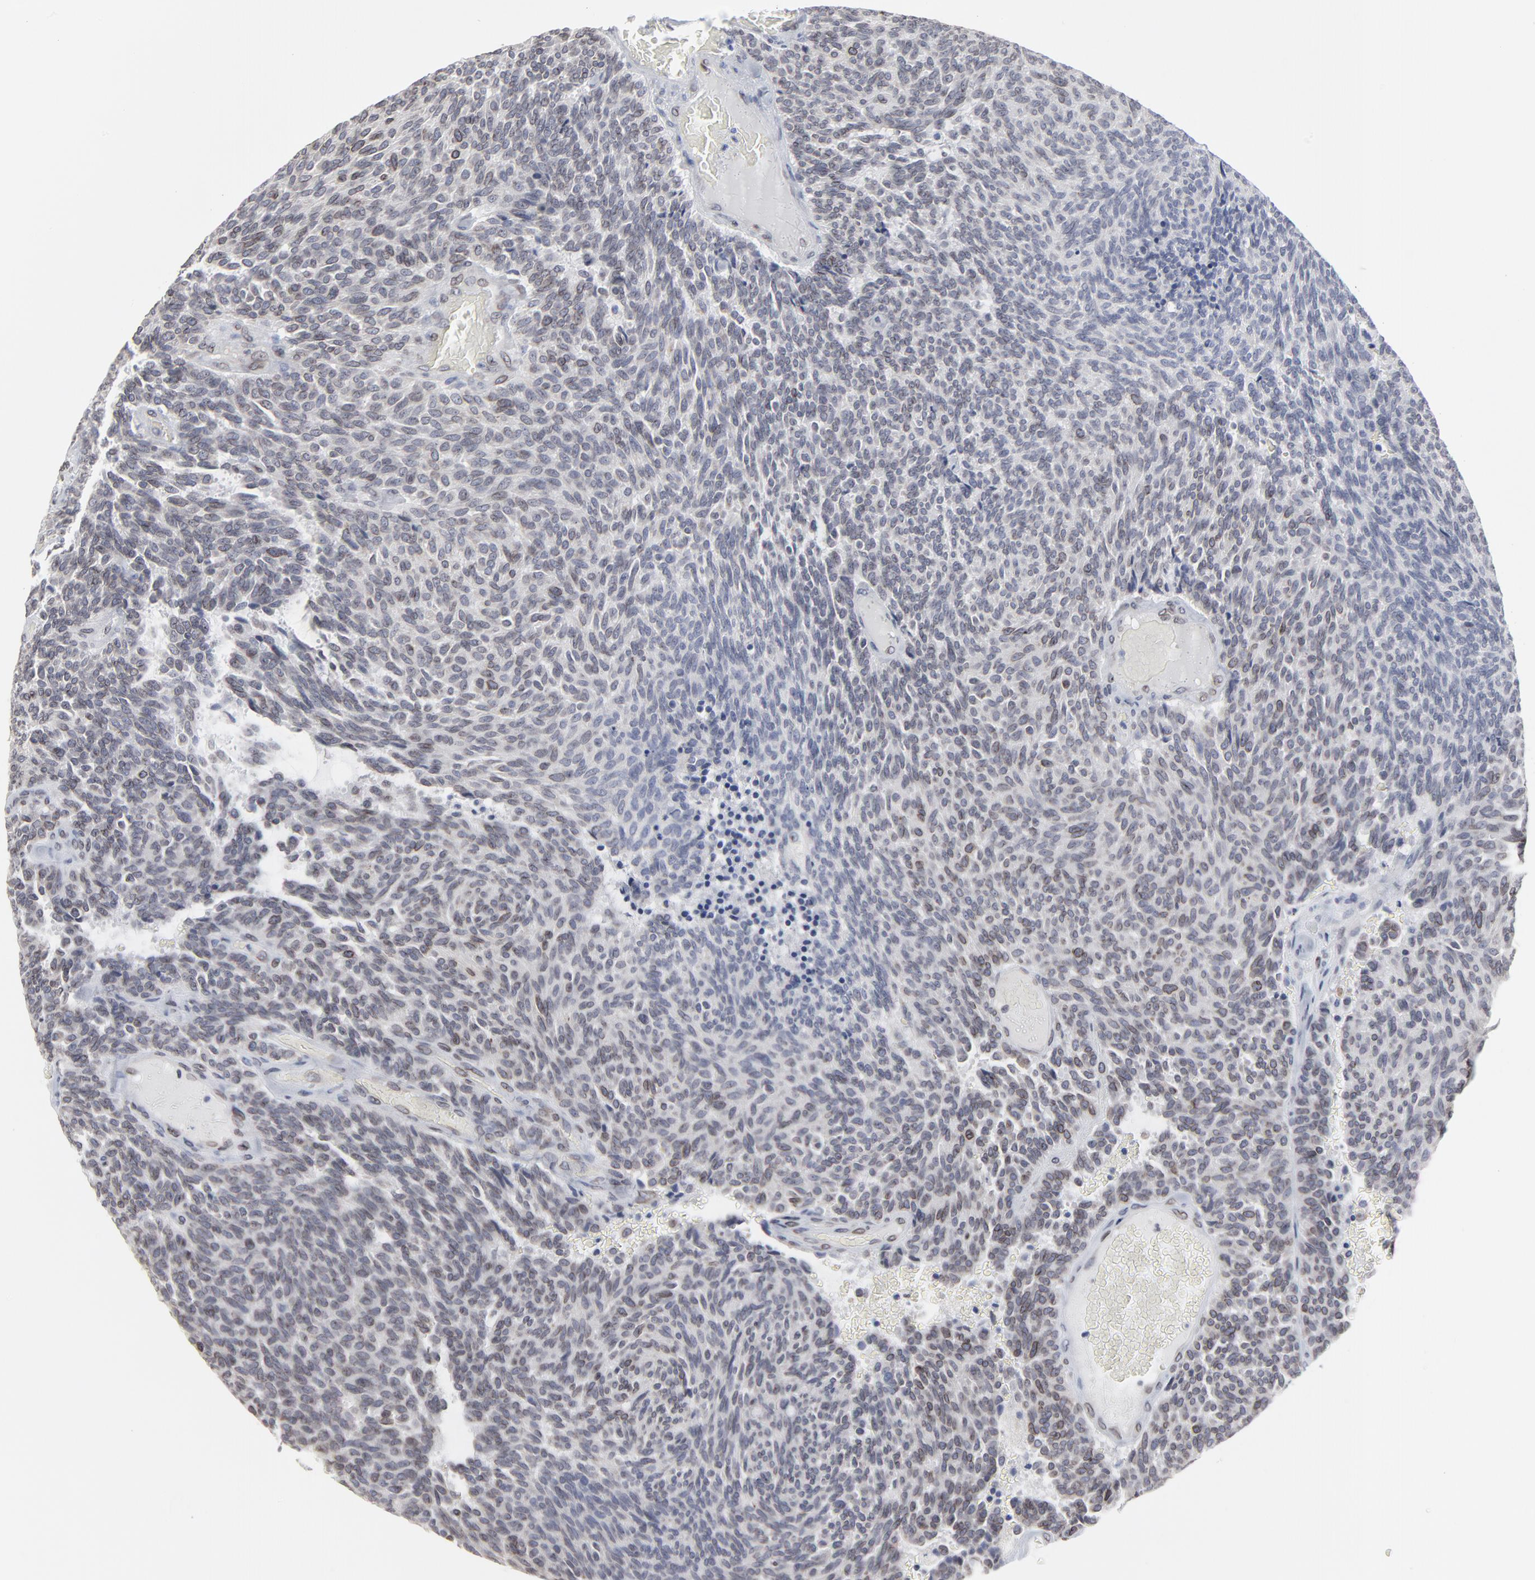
{"staining": {"intensity": "weak", "quantity": "25%-75%", "location": "cytoplasmic/membranous,nuclear"}, "tissue": "carcinoid", "cell_type": "Tumor cells", "image_type": "cancer", "snomed": [{"axis": "morphology", "description": "Carcinoid, malignant, NOS"}, {"axis": "topography", "description": "Pancreas"}], "caption": "Carcinoid (malignant) stained for a protein reveals weak cytoplasmic/membranous and nuclear positivity in tumor cells.", "gene": "SYNE2", "patient": {"sex": "female", "age": 54}}